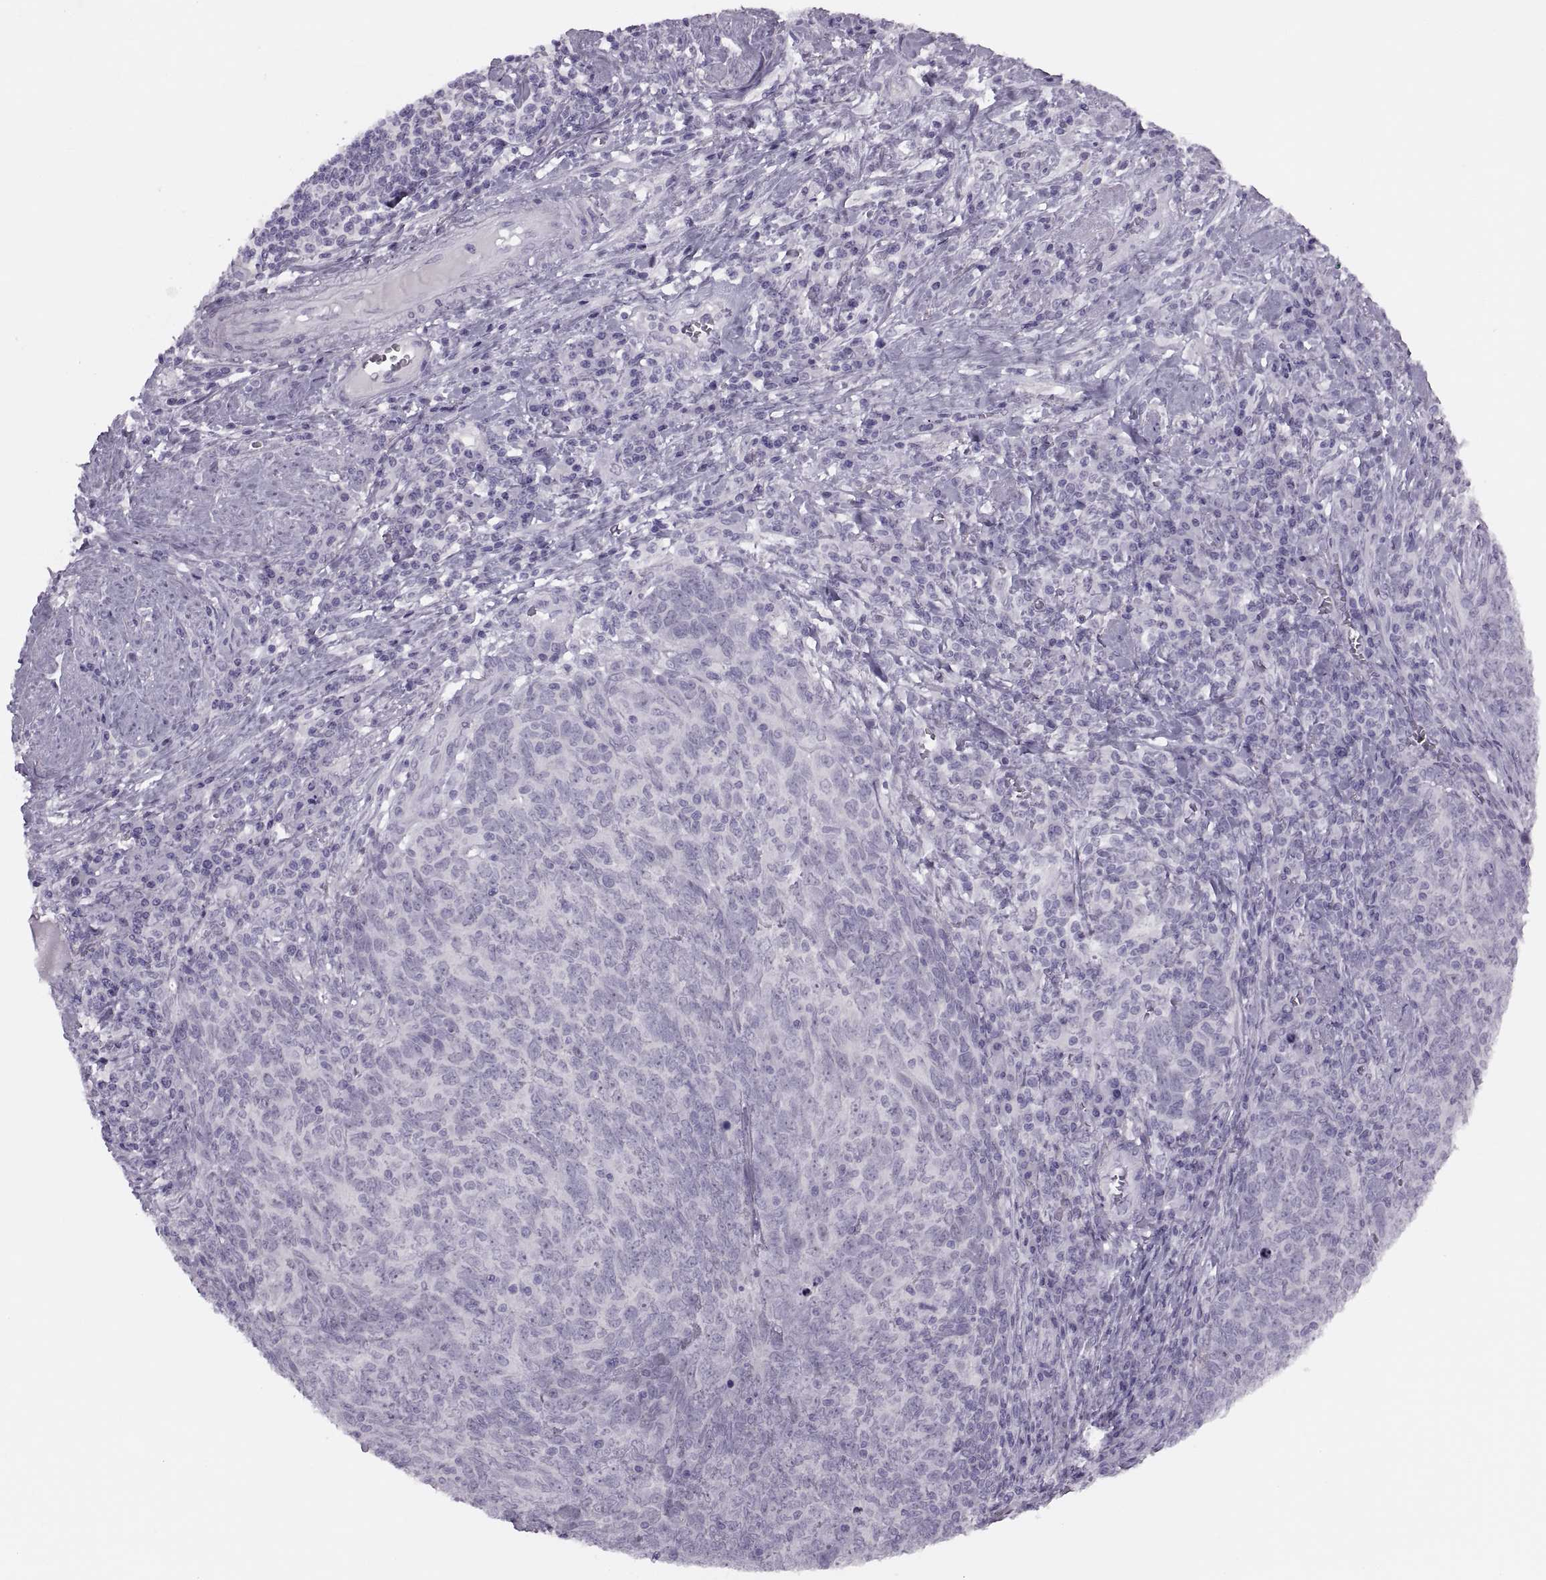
{"staining": {"intensity": "negative", "quantity": "none", "location": "none"}, "tissue": "skin cancer", "cell_type": "Tumor cells", "image_type": "cancer", "snomed": [{"axis": "morphology", "description": "Squamous cell carcinoma, NOS"}, {"axis": "topography", "description": "Skin"}, {"axis": "topography", "description": "Anal"}], "caption": "DAB (3,3'-diaminobenzidine) immunohistochemical staining of human squamous cell carcinoma (skin) demonstrates no significant staining in tumor cells.", "gene": "FAM24A", "patient": {"sex": "female", "age": 51}}